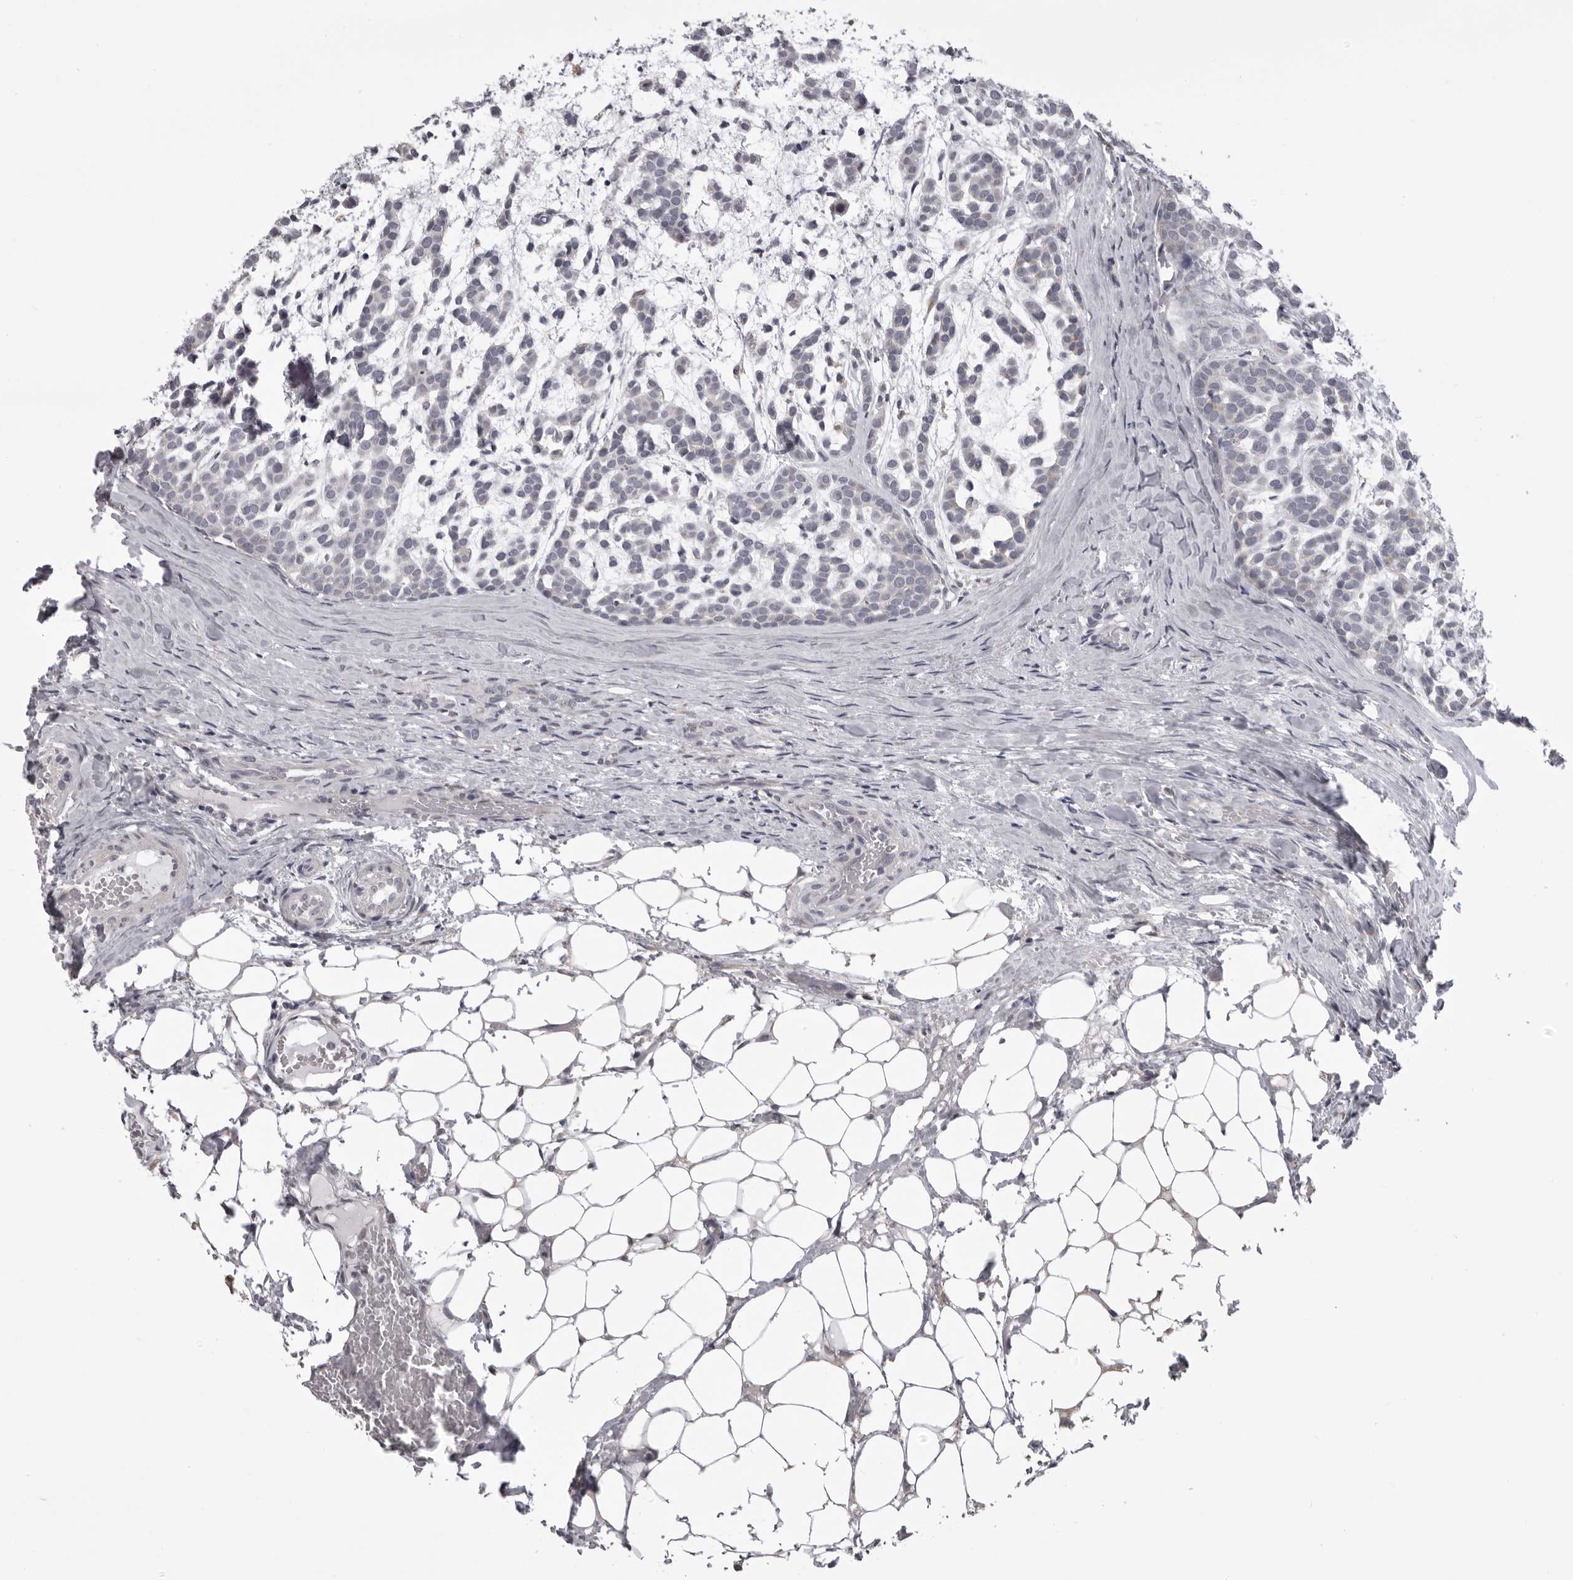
{"staining": {"intensity": "negative", "quantity": "none", "location": "none"}, "tissue": "head and neck cancer", "cell_type": "Tumor cells", "image_type": "cancer", "snomed": [{"axis": "morphology", "description": "Adenocarcinoma, NOS"}, {"axis": "morphology", "description": "Adenoma, NOS"}, {"axis": "topography", "description": "Head-Neck"}], "caption": "Immunohistochemistry of human adenoma (head and neck) demonstrates no staining in tumor cells.", "gene": "NCEH1", "patient": {"sex": "female", "age": 55}}